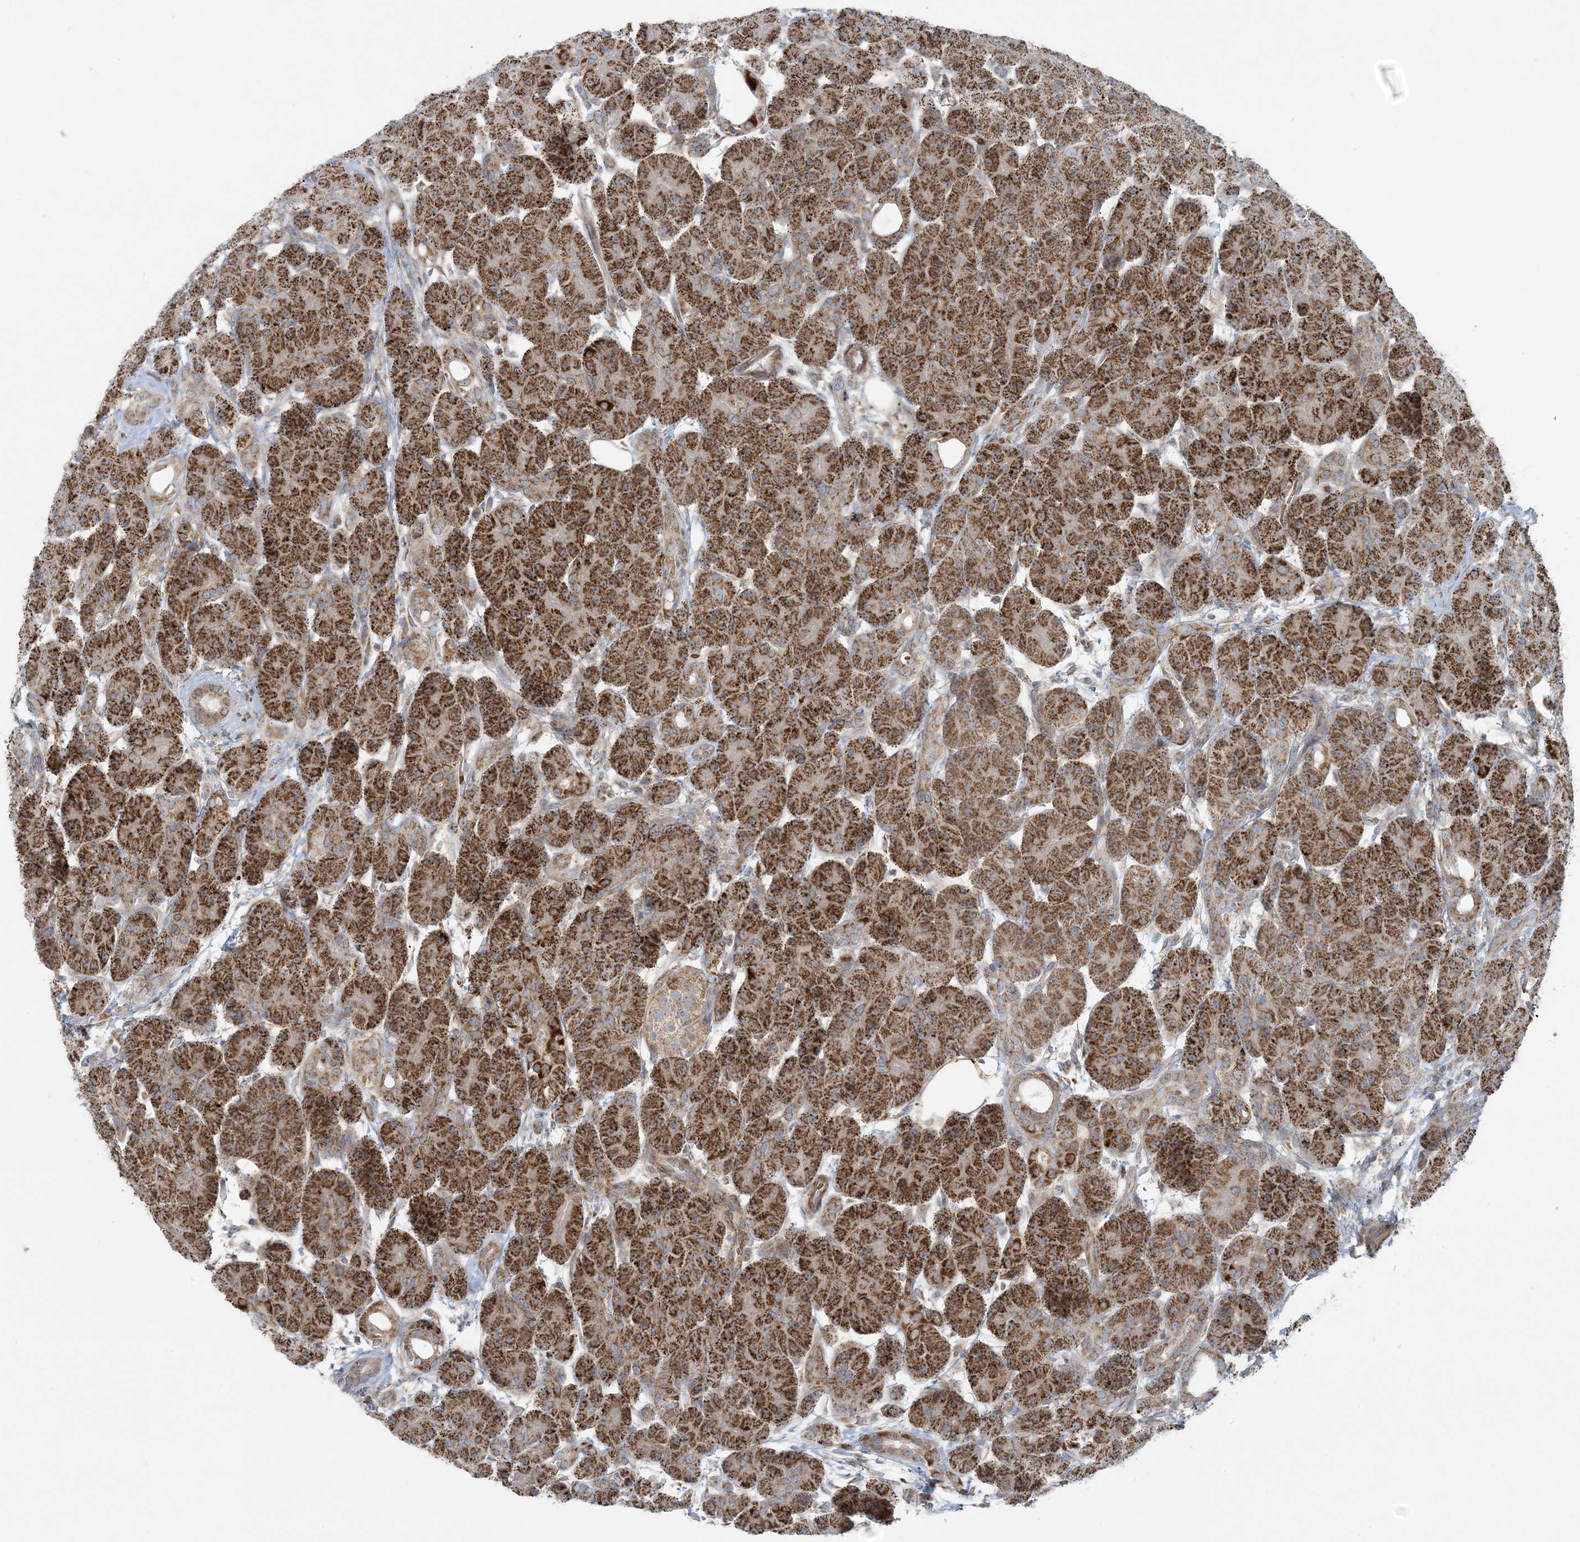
{"staining": {"intensity": "strong", "quantity": ">75%", "location": "cytoplasmic/membranous"}, "tissue": "pancreas", "cell_type": "Exocrine glandular cells", "image_type": "normal", "snomed": [{"axis": "morphology", "description": "Normal tissue, NOS"}, {"axis": "topography", "description": "Pancreas"}], "caption": "IHC of unremarkable pancreas exhibits high levels of strong cytoplasmic/membranous staining in about >75% of exocrine glandular cells.", "gene": "PIK3R4", "patient": {"sex": "male", "age": 63}}